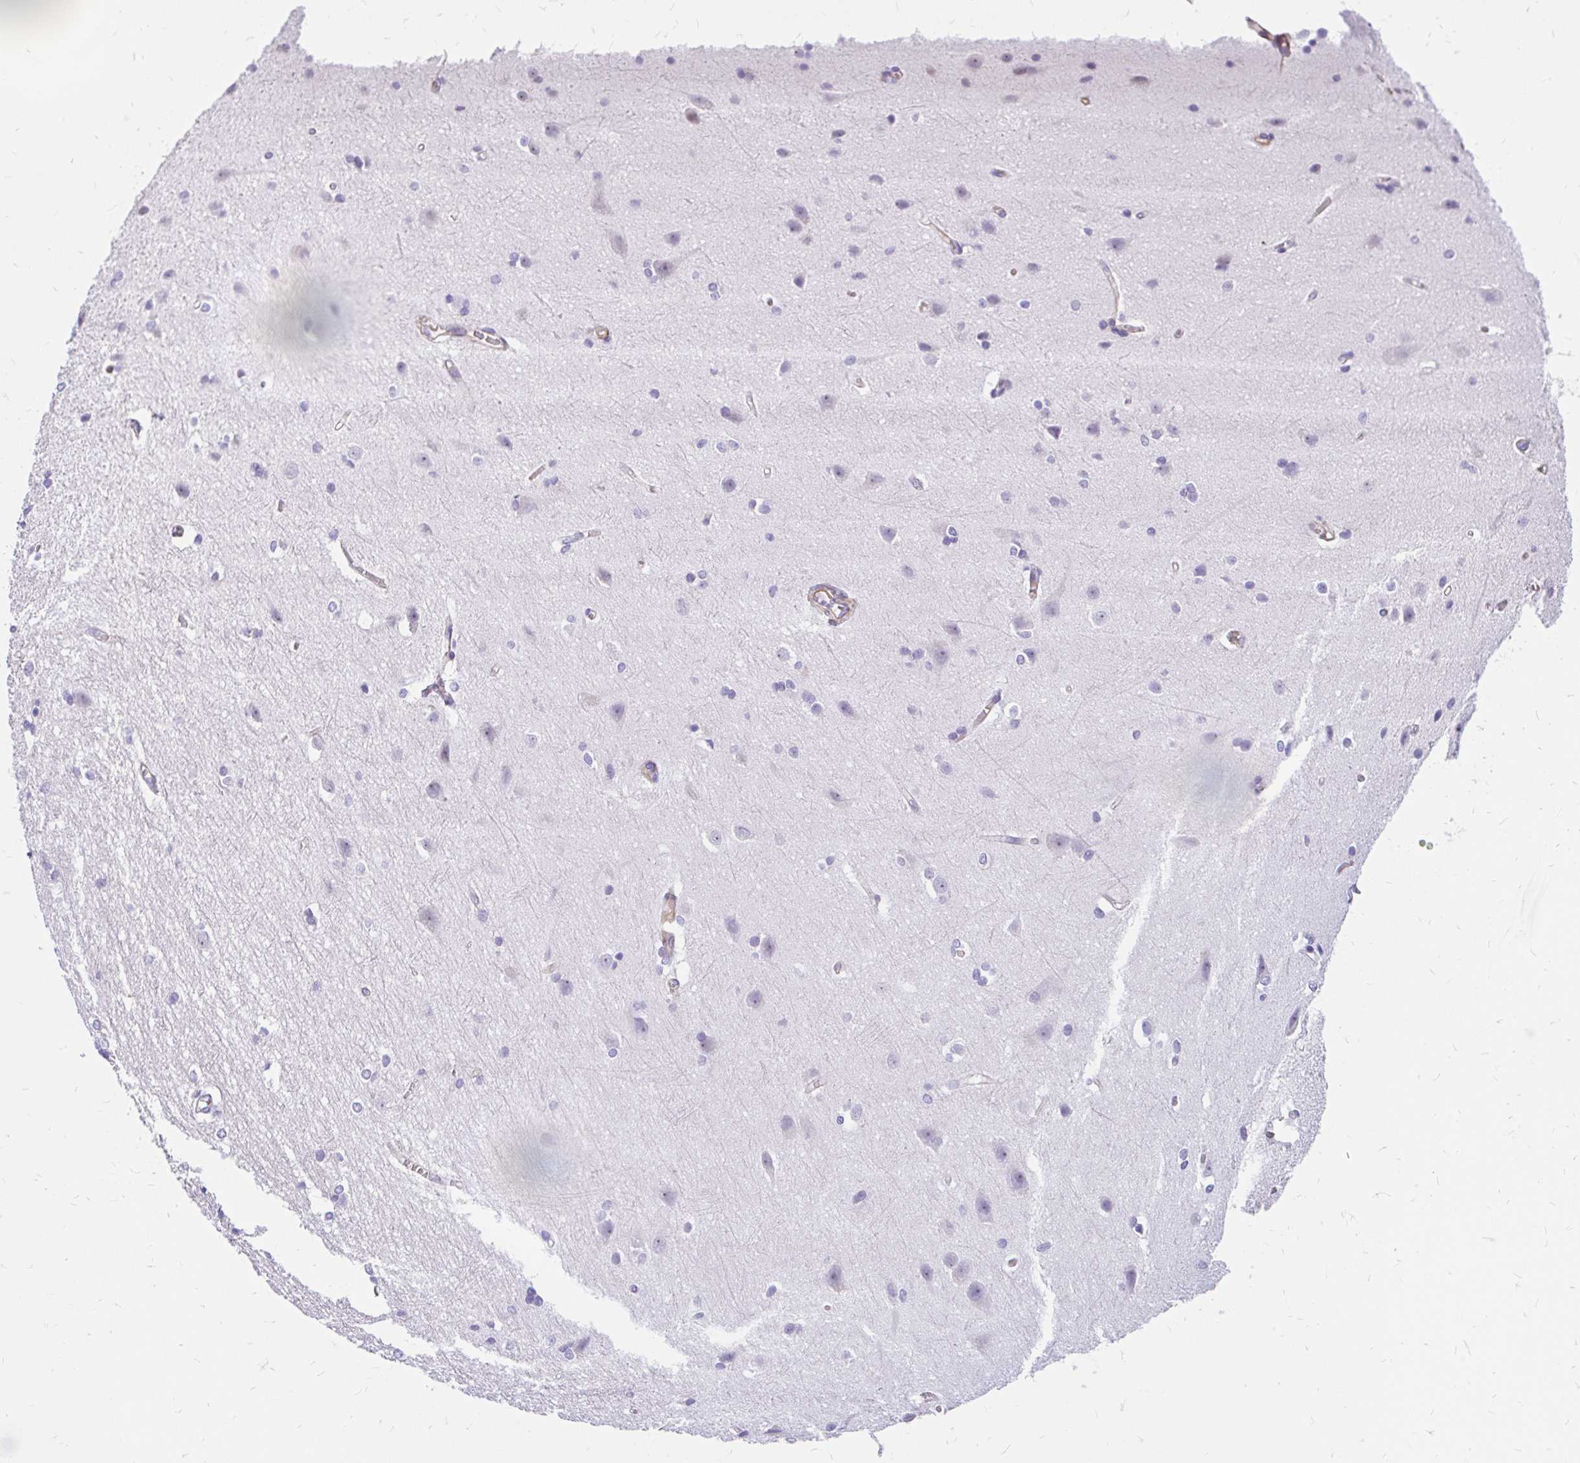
{"staining": {"intensity": "weak", "quantity": "<25%", "location": "cytoplasmic/membranous"}, "tissue": "cerebral cortex", "cell_type": "Endothelial cells", "image_type": "normal", "snomed": [{"axis": "morphology", "description": "Normal tissue, NOS"}, {"axis": "topography", "description": "Cerebral cortex"}], "caption": "Immunohistochemistry of benign human cerebral cortex demonstrates no positivity in endothelial cells.", "gene": "FAM83C", "patient": {"sex": "male", "age": 37}}